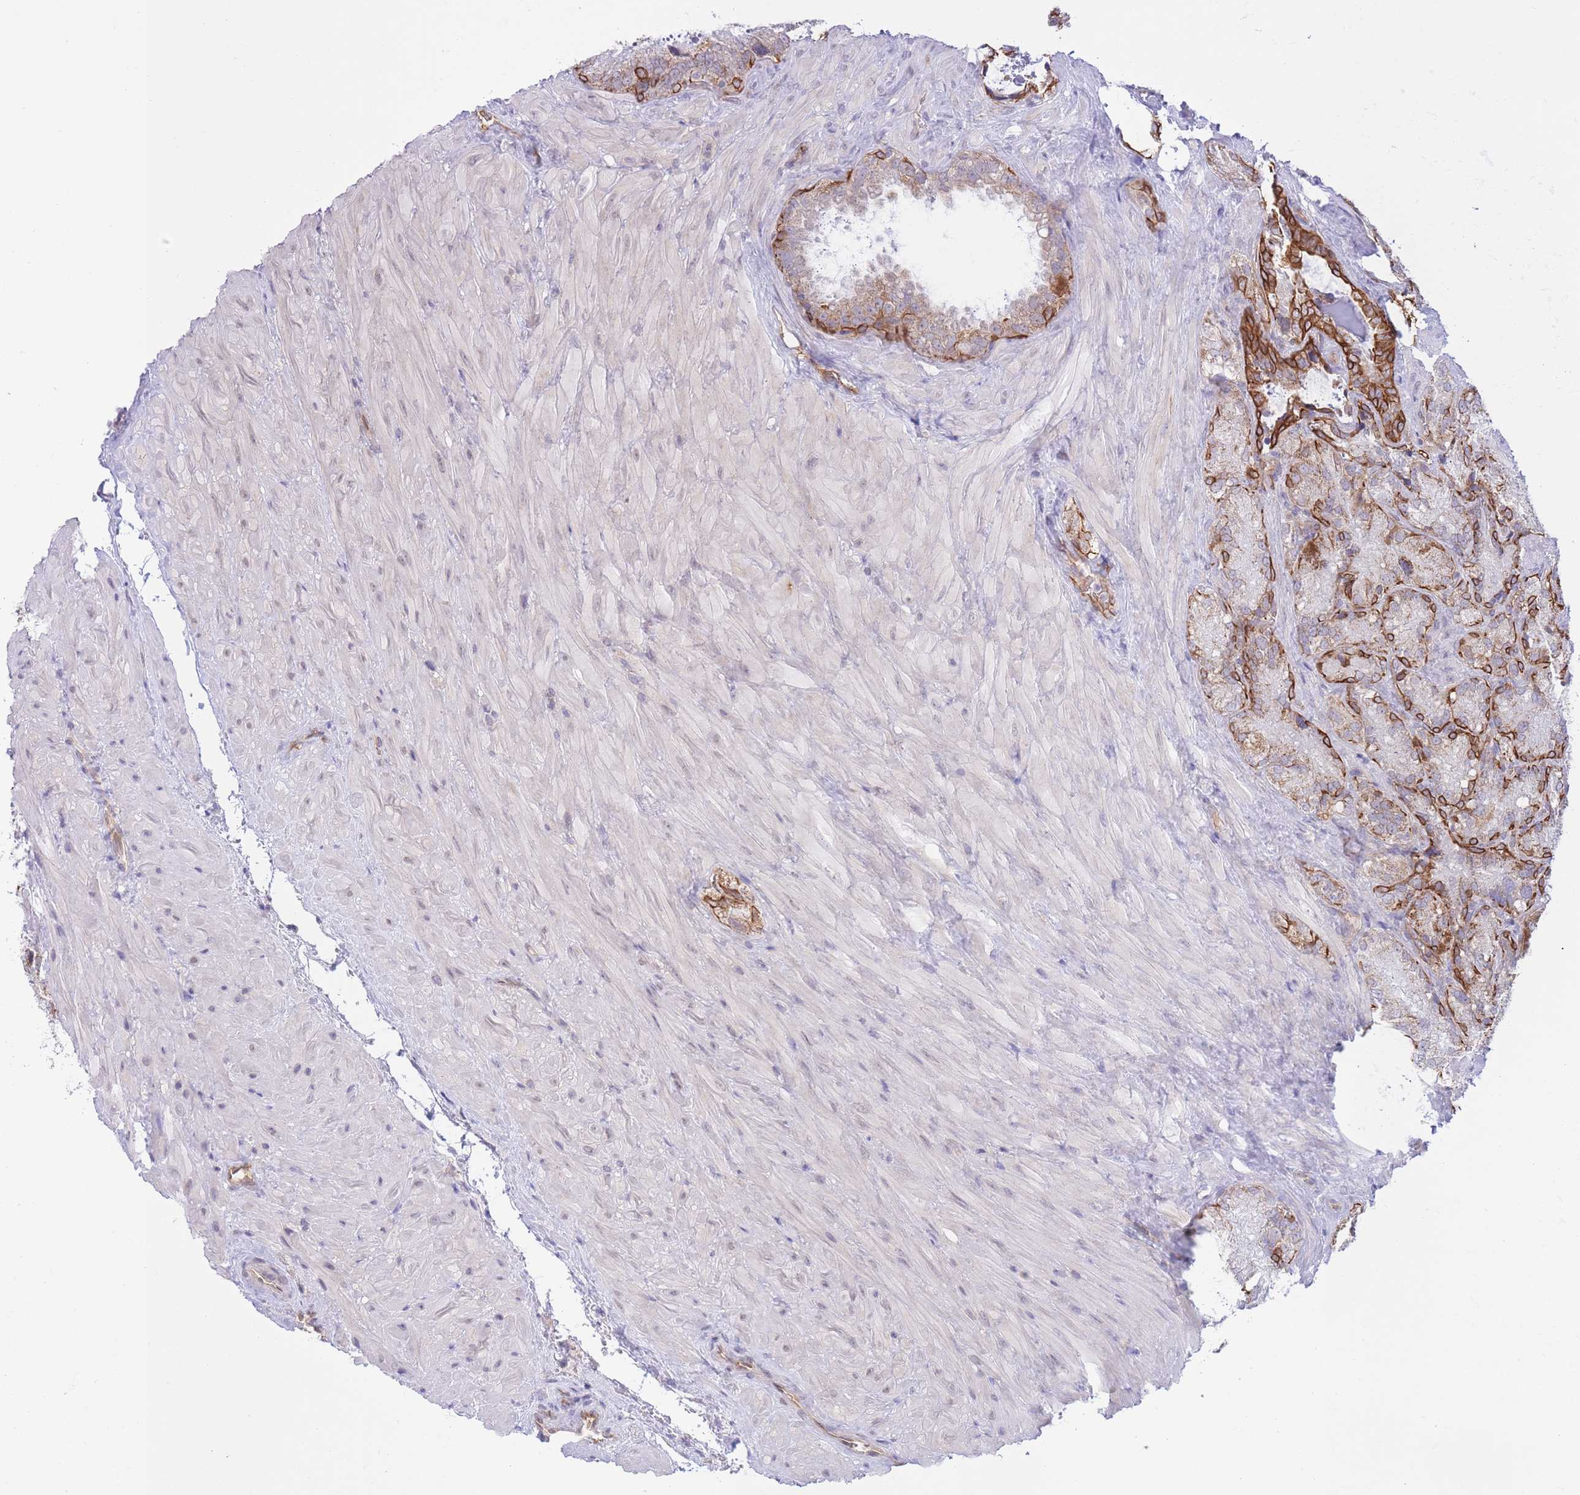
{"staining": {"intensity": "strong", "quantity": ">75%", "location": "cytoplasmic/membranous"}, "tissue": "seminal vesicle", "cell_type": "Glandular cells", "image_type": "normal", "snomed": [{"axis": "morphology", "description": "Normal tissue, NOS"}, {"axis": "topography", "description": "Seminal veicle"}], "caption": "Glandular cells display strong cytoplasmic/membranous expression in approximately >75% of cells in normal seminal vesicle. The staining was performed using DAB, with brown indicating positive protein expression. Nuclei are stained blue with hematoxylin.", "gene": "MRPS31", "patient": {"sex": "male", "age": 62}}